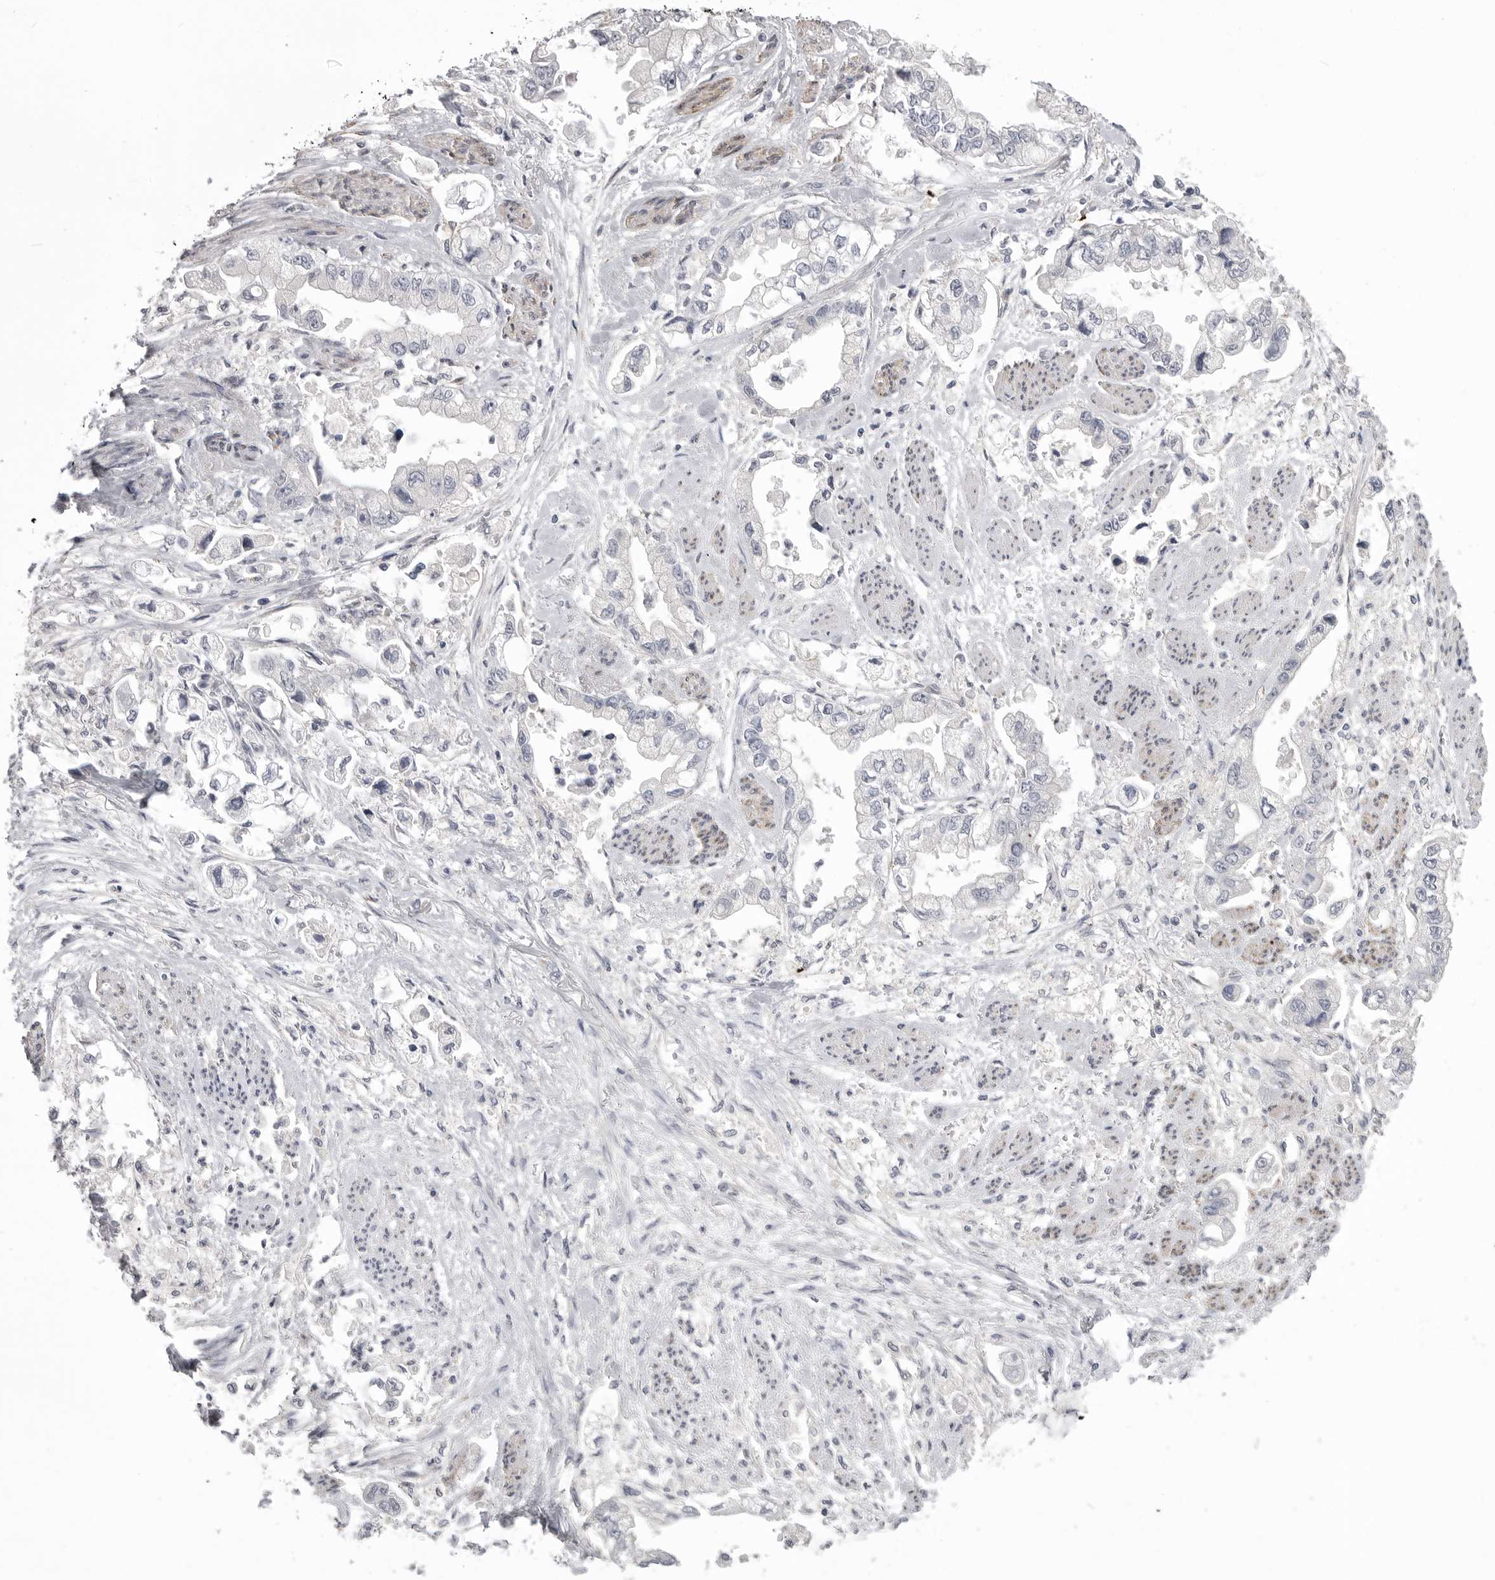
{"staining": {"intensity": "negative", "quantity": "none", "location": "none"}, "tissue": "stomach cancer", "cell_type": "Tumor cells", "image_type": "cancer", "snomed": [{"axis": "morphology", "description": "Adenocarcinoma, NOS"}, {"axis": "topography", "description": "Stomach"}], "caption": "Tumor cells show no significant protein positivity in adenocarcinoma (stomach). The staining was performed using DAB (3,3'-diaminobenzidine) to visualize the protein expression in brown, while the nuclei were stained in blue with hematoxylin (Magnification: 20x).", "gene": "SERPING1", "patient": {"sex": "male", "age": 62}}